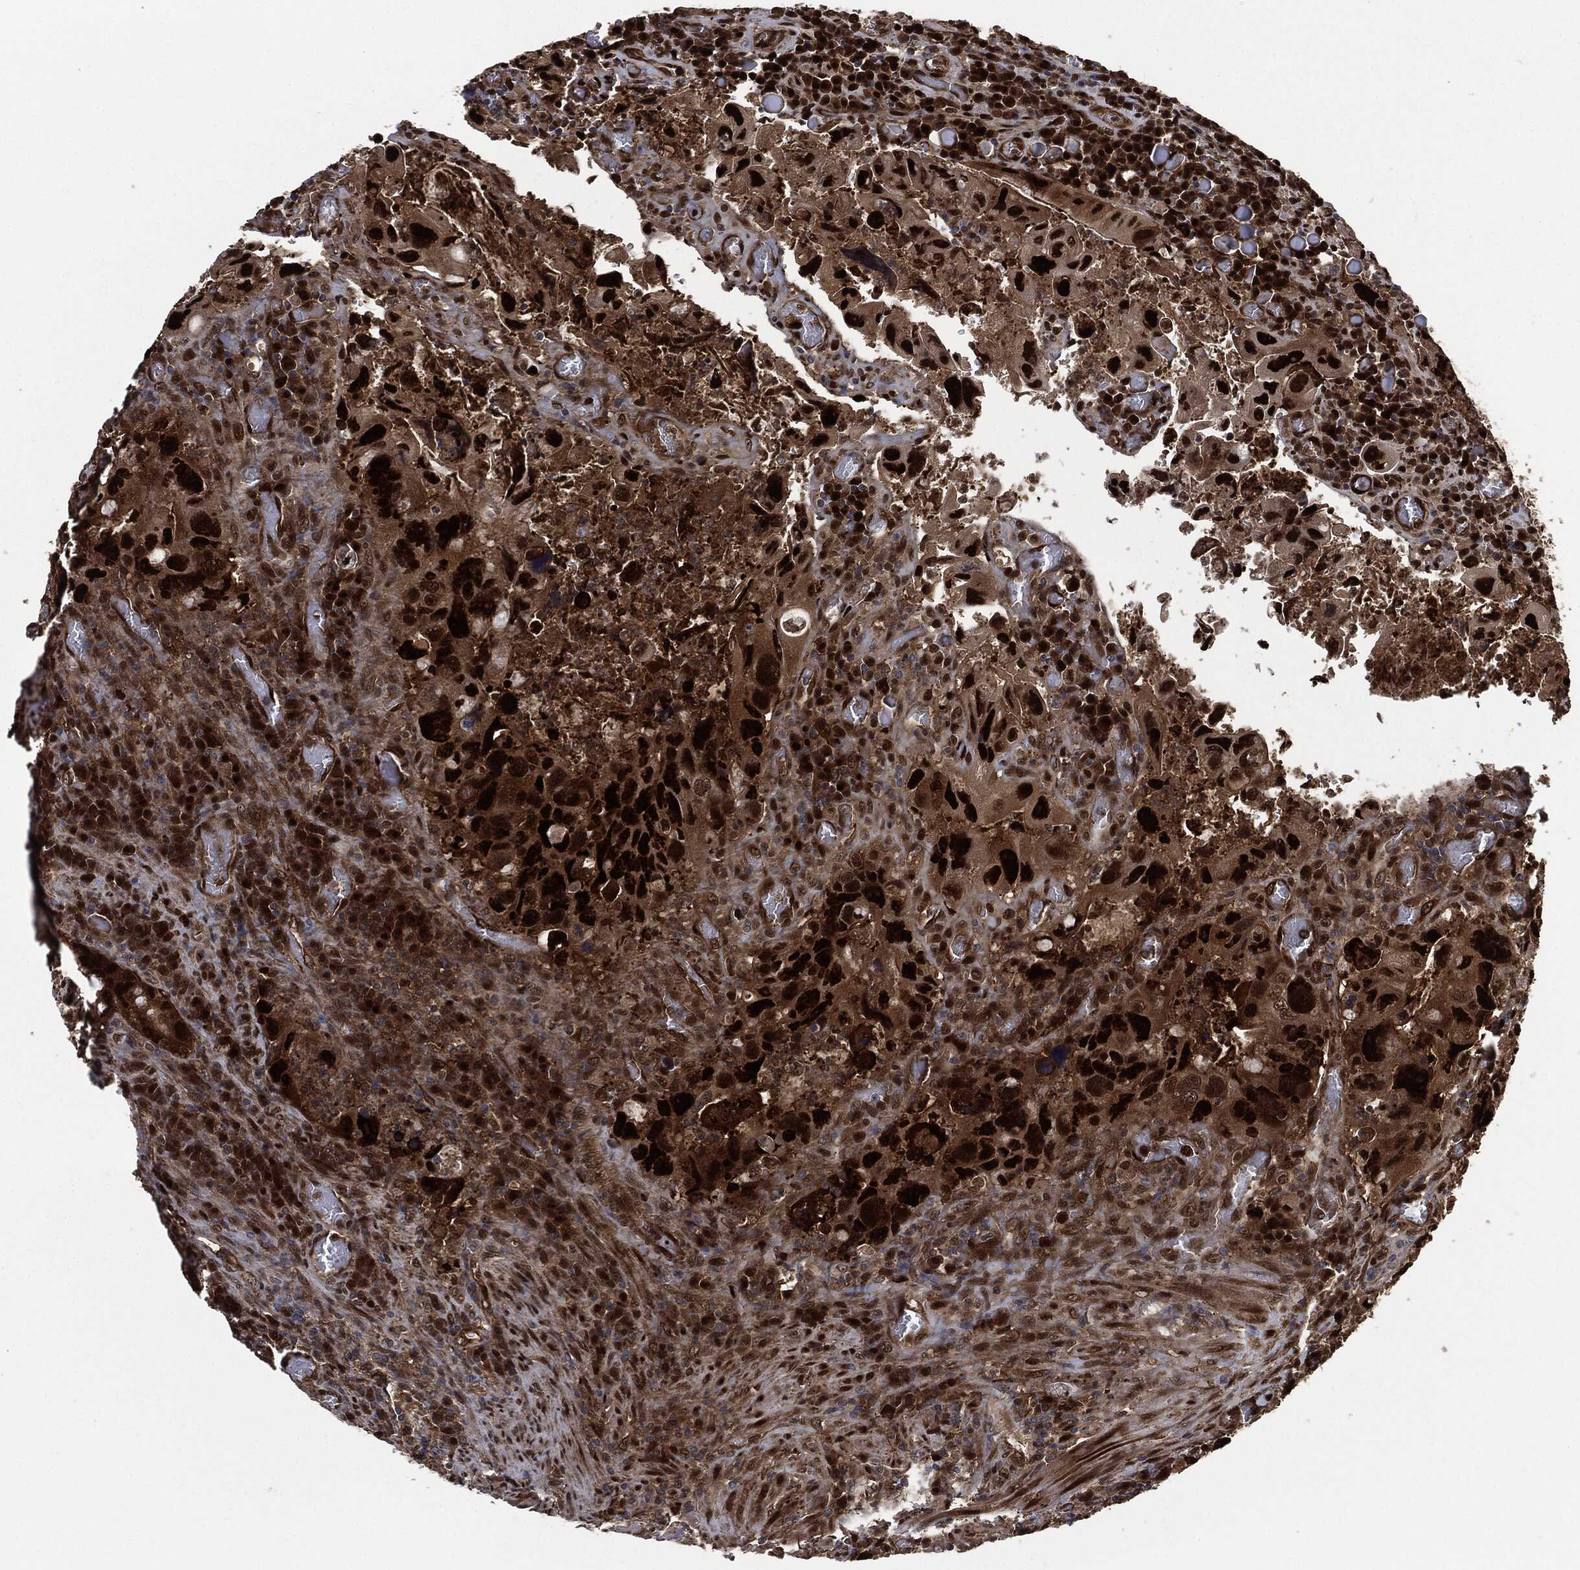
{"staining": {"intensity": "strong", "quantity": ">75%", "location": "nuclear"}, "tissue": "colorectal cancer", "cell_type": "Tumor cells", "image_type": "cancer", "snomed": [{"axis": "morphology", "description": "Adenocarcinoma, NOS"}, {"axis": "topography", "description": "Rectum"}], "caption": "Immunohistochemistry (IHC) (DAB (3,3'-diaminobenzidine)) staining of colorectal cancer demonstrates strong nuclear protein expression in approximately >75% of tumor cells.", "gene": "DCTN1", "patient": {"sex": "male", "age": 62}}